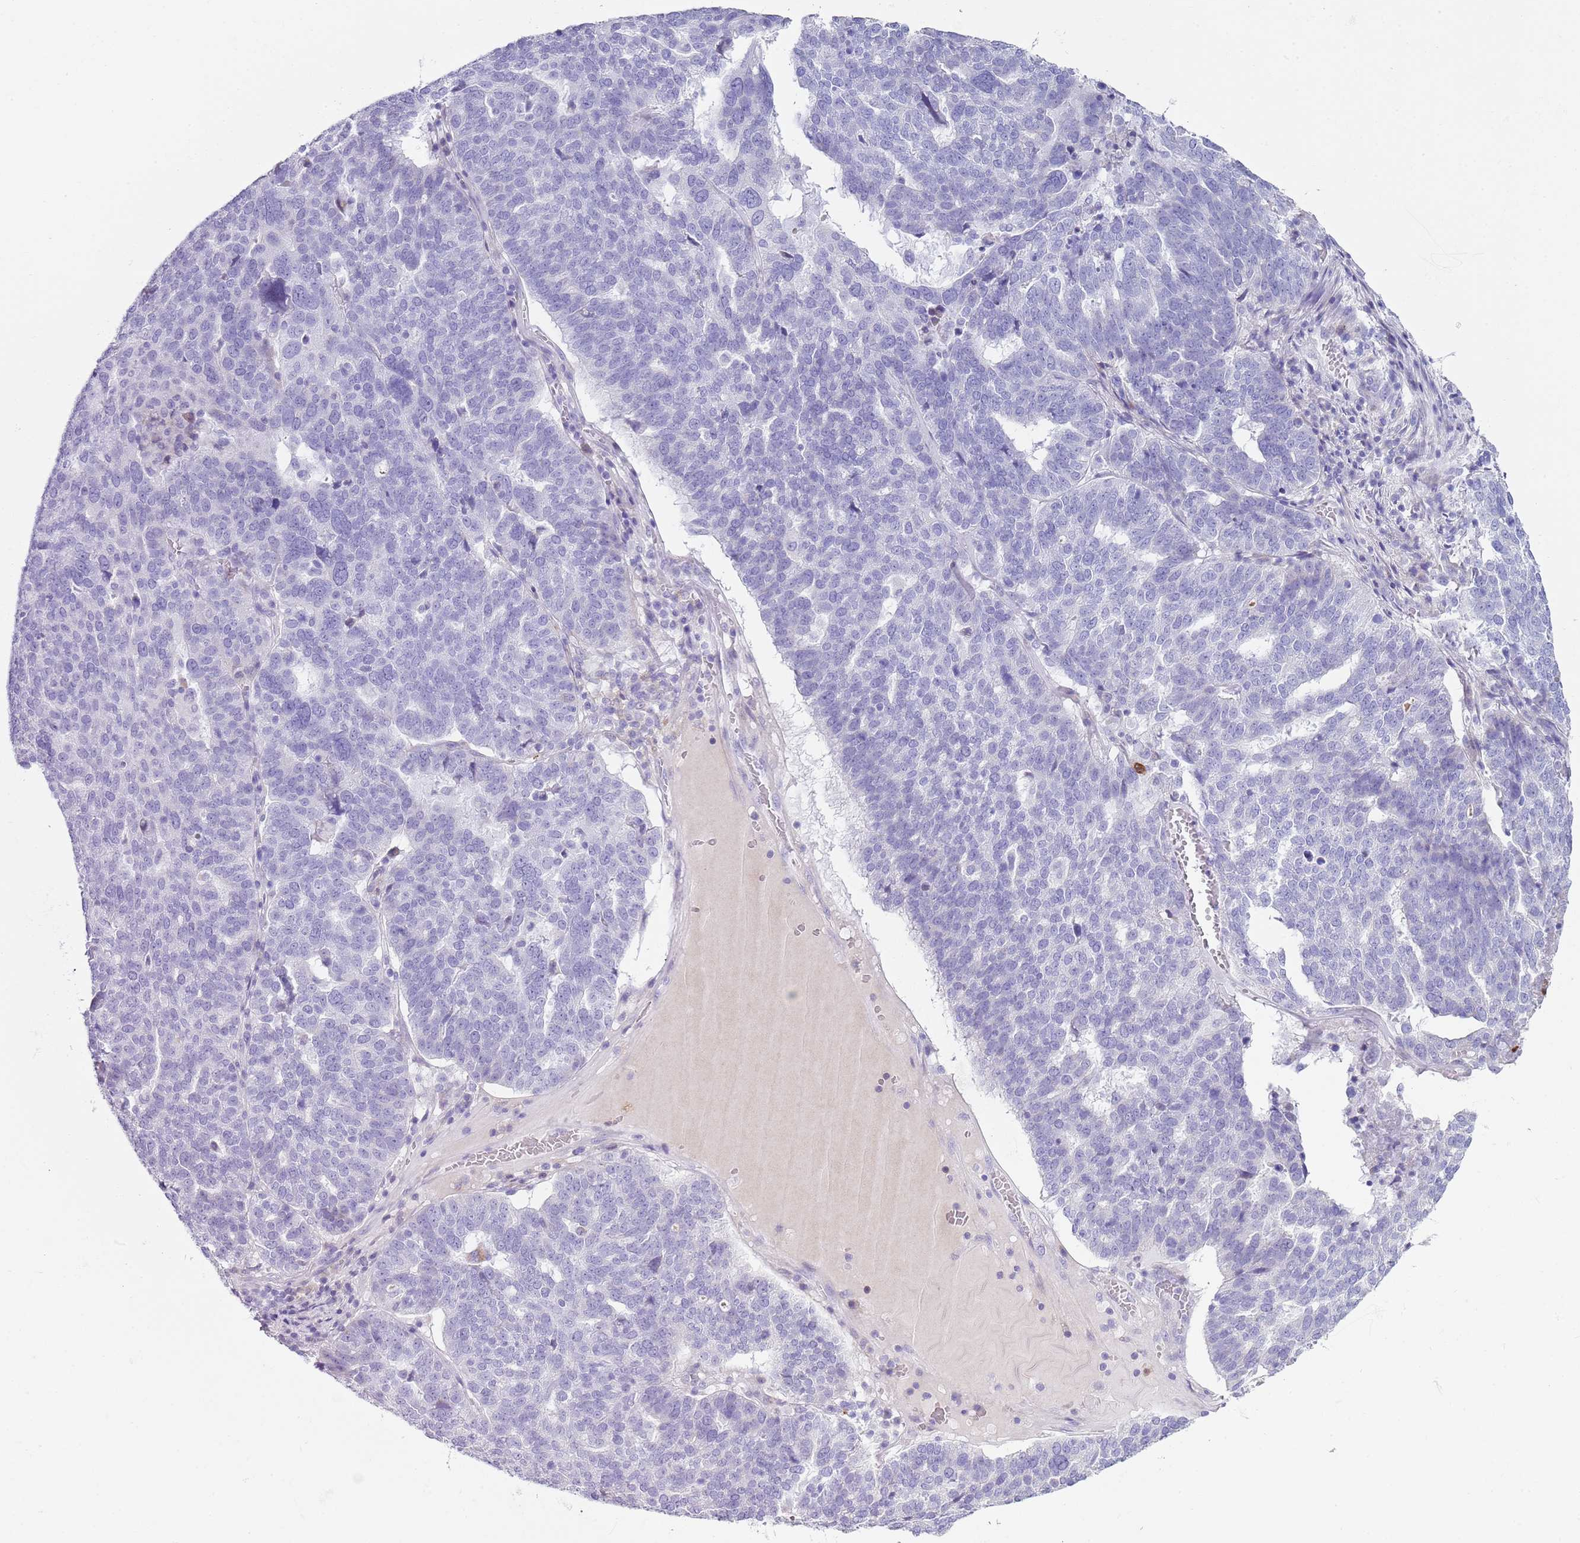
{"staining": {"intensity": "negative", "quantity": "none", "location": "none"}, "tissue": "ovarian cancer", "cell_type": "Tumor cells", "image_type": "cancer", "snomed": [{"axis": "morphology", "description": "Cystadenocarcinoma, serous, NOS"}, {"axis": "topography", "description": "Ovary"}], "caption": "This photomicrograph is of ovarian cancer (serous cystadenocarcinoma) stained with IHC to label a protein in brown with the nuclei are counter-stained blue. There is no expression in tumor cells. (DAB (3,3'-diaminobenzidine) immunohistochemistry (IHC) with hematoxylin counter stain).", "gene": "CD177", "patient": {"sex": "female", "age": 59}}